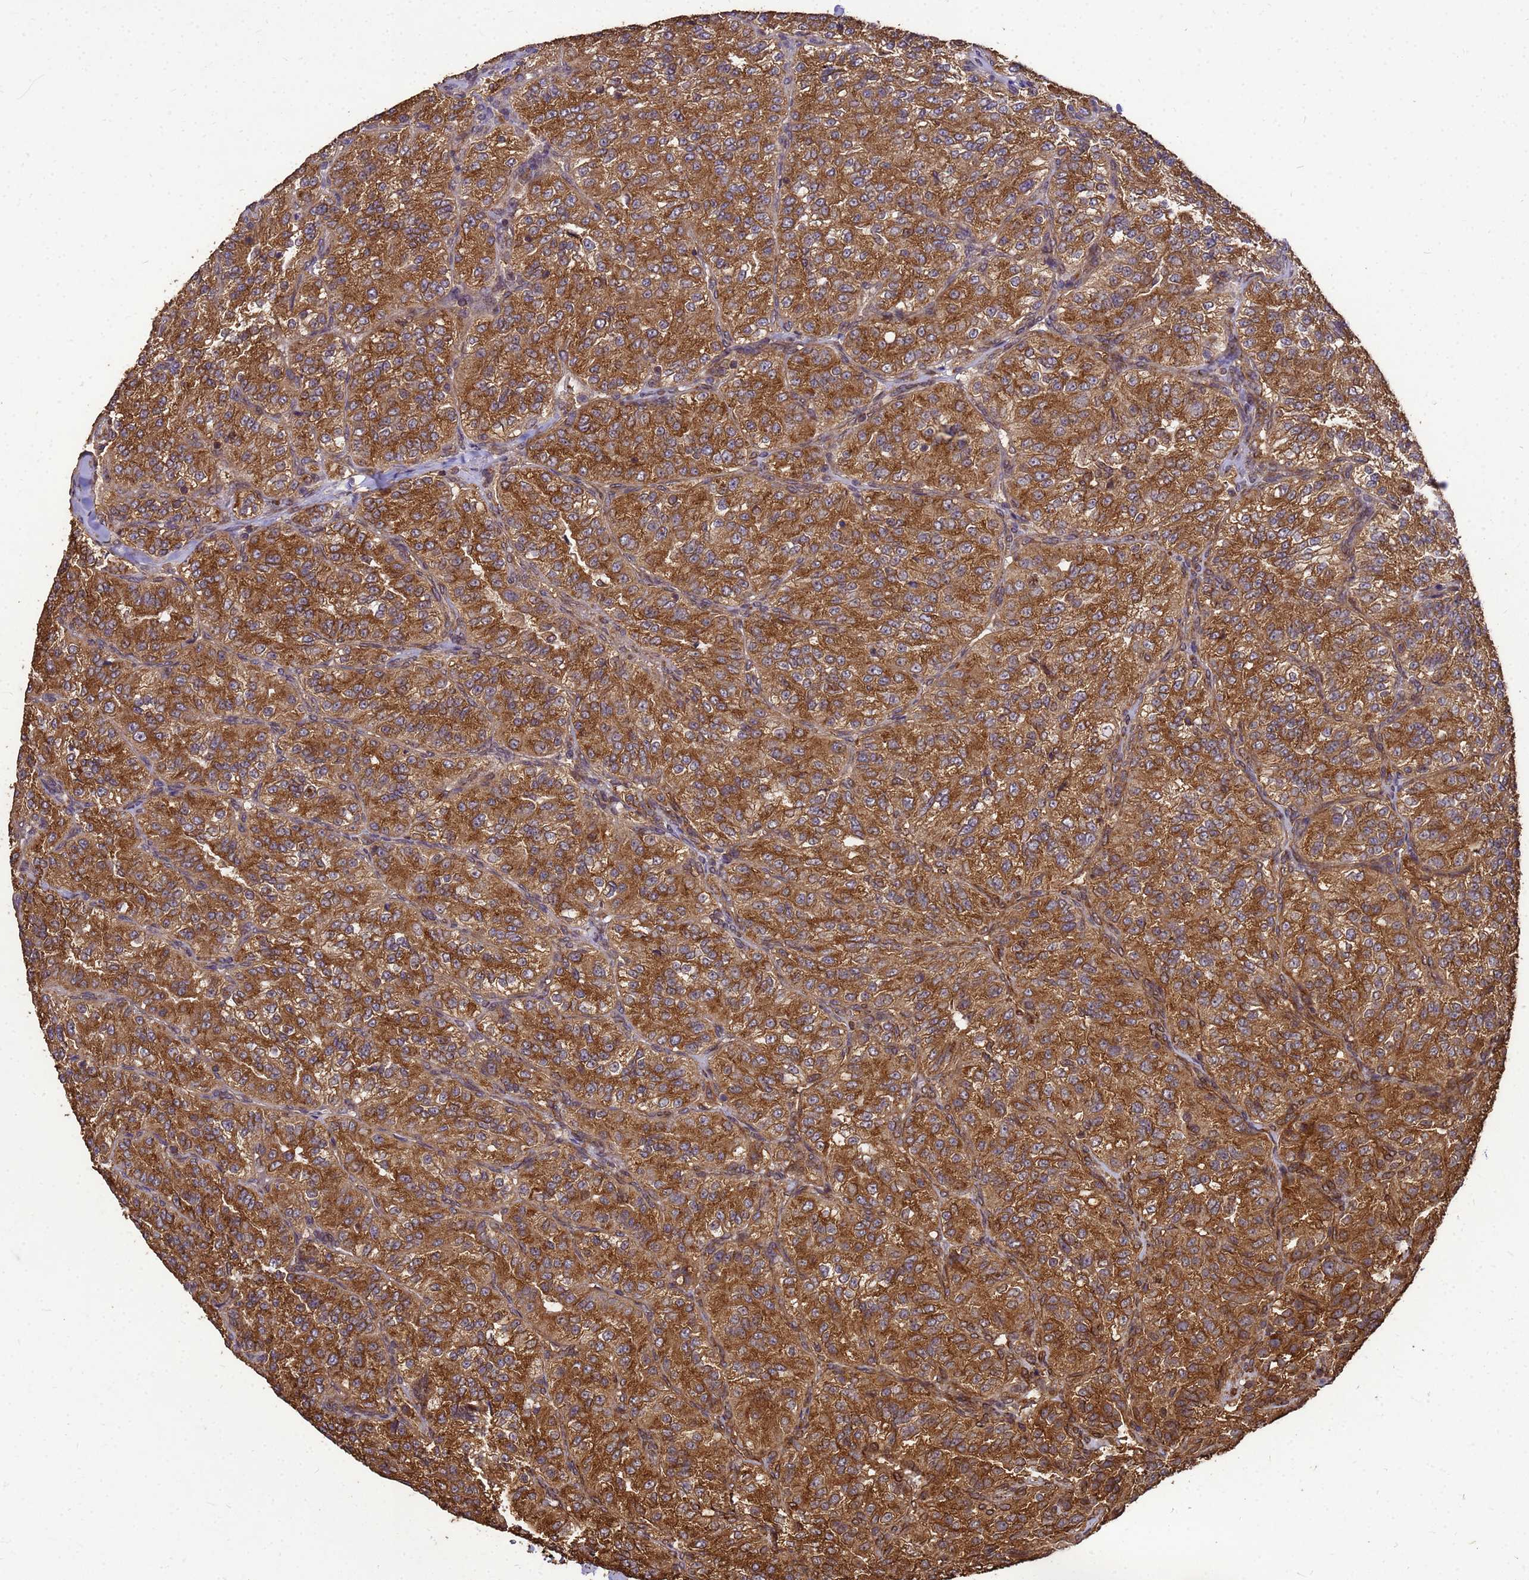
{"staining": {"intensity": "strong", "quantity": ">75%", "location": "cytoplasmic/membranous"}, "tissue": "renal cancer", "cell_type": "Tumor cells", "image_type": "cancer", "snomed": [{"axis": "morphology", "description": "Adenocarcinoma, NOS"}, {"axis": "topography", "description": "Kidney"}], "caption": "Renal cancer (adenocarcinoma) was stained to show a protein in brown. There is high levels of strong cytoplasmic/membranous expression in about >75% of tumor cells.", "gene": "ZNF618", "patient": {"sex": "female", "age": 63}}